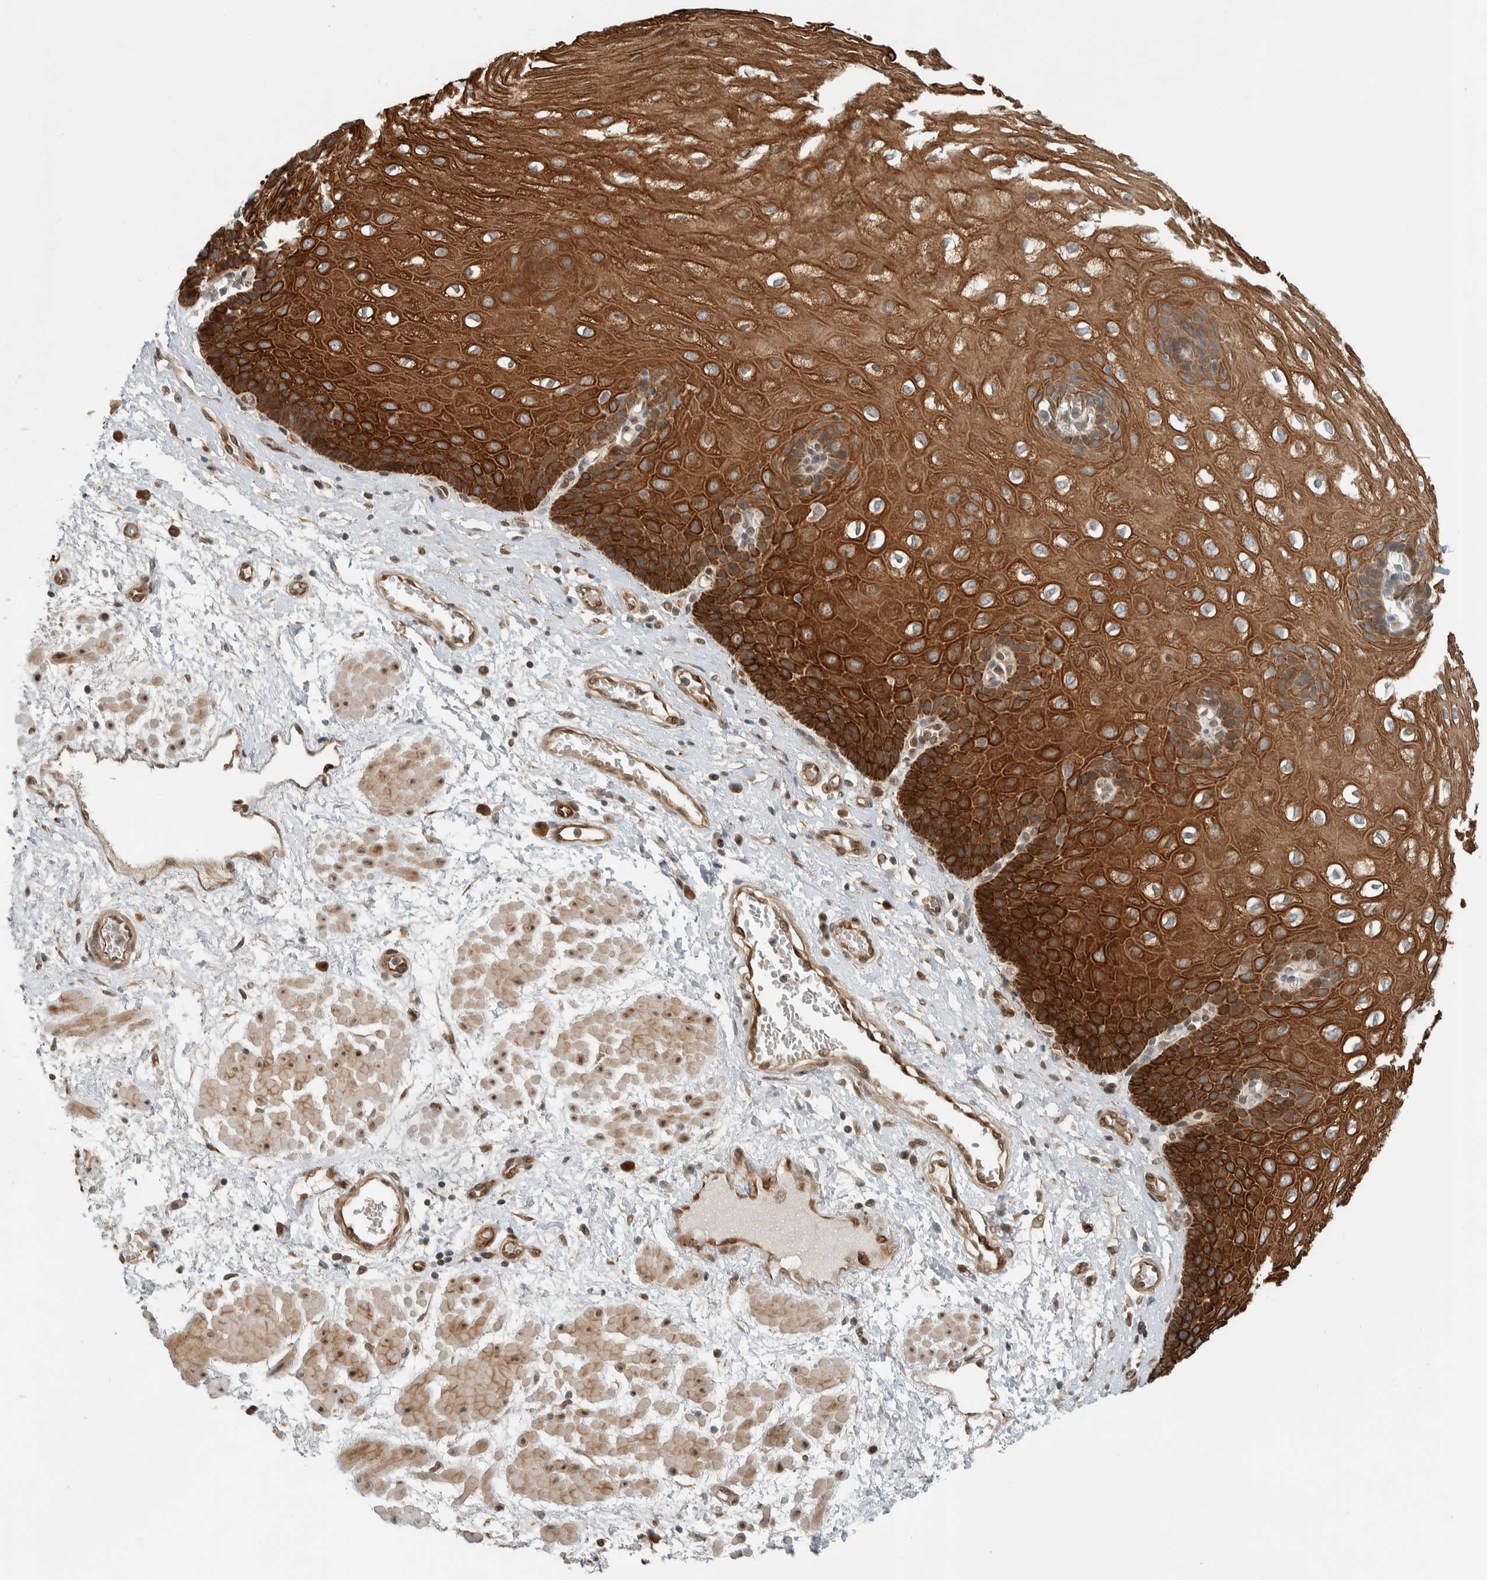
{"staining": {"intensity": "strong", "quantity": ">75%", "location": "cytoplasmic/membranous"}, "tissue": "esophagus", "cell_type": "Squamous epithelial cells", "image_type": "normal", "snomed": [{"axis": "morphology", "description": "Normal tissue, NOS"}, {"axis": "topography", "description": "Esophagus"}], "caption": "This is a micrograph of immunohistochemistry (IHC) staining of normal esophagus, which shows strong staining in the cytoplasmic/membranous of squamous epithelial cells.", "gene": "STXBP4", "patient": {"sex": "male", "age": 48}}